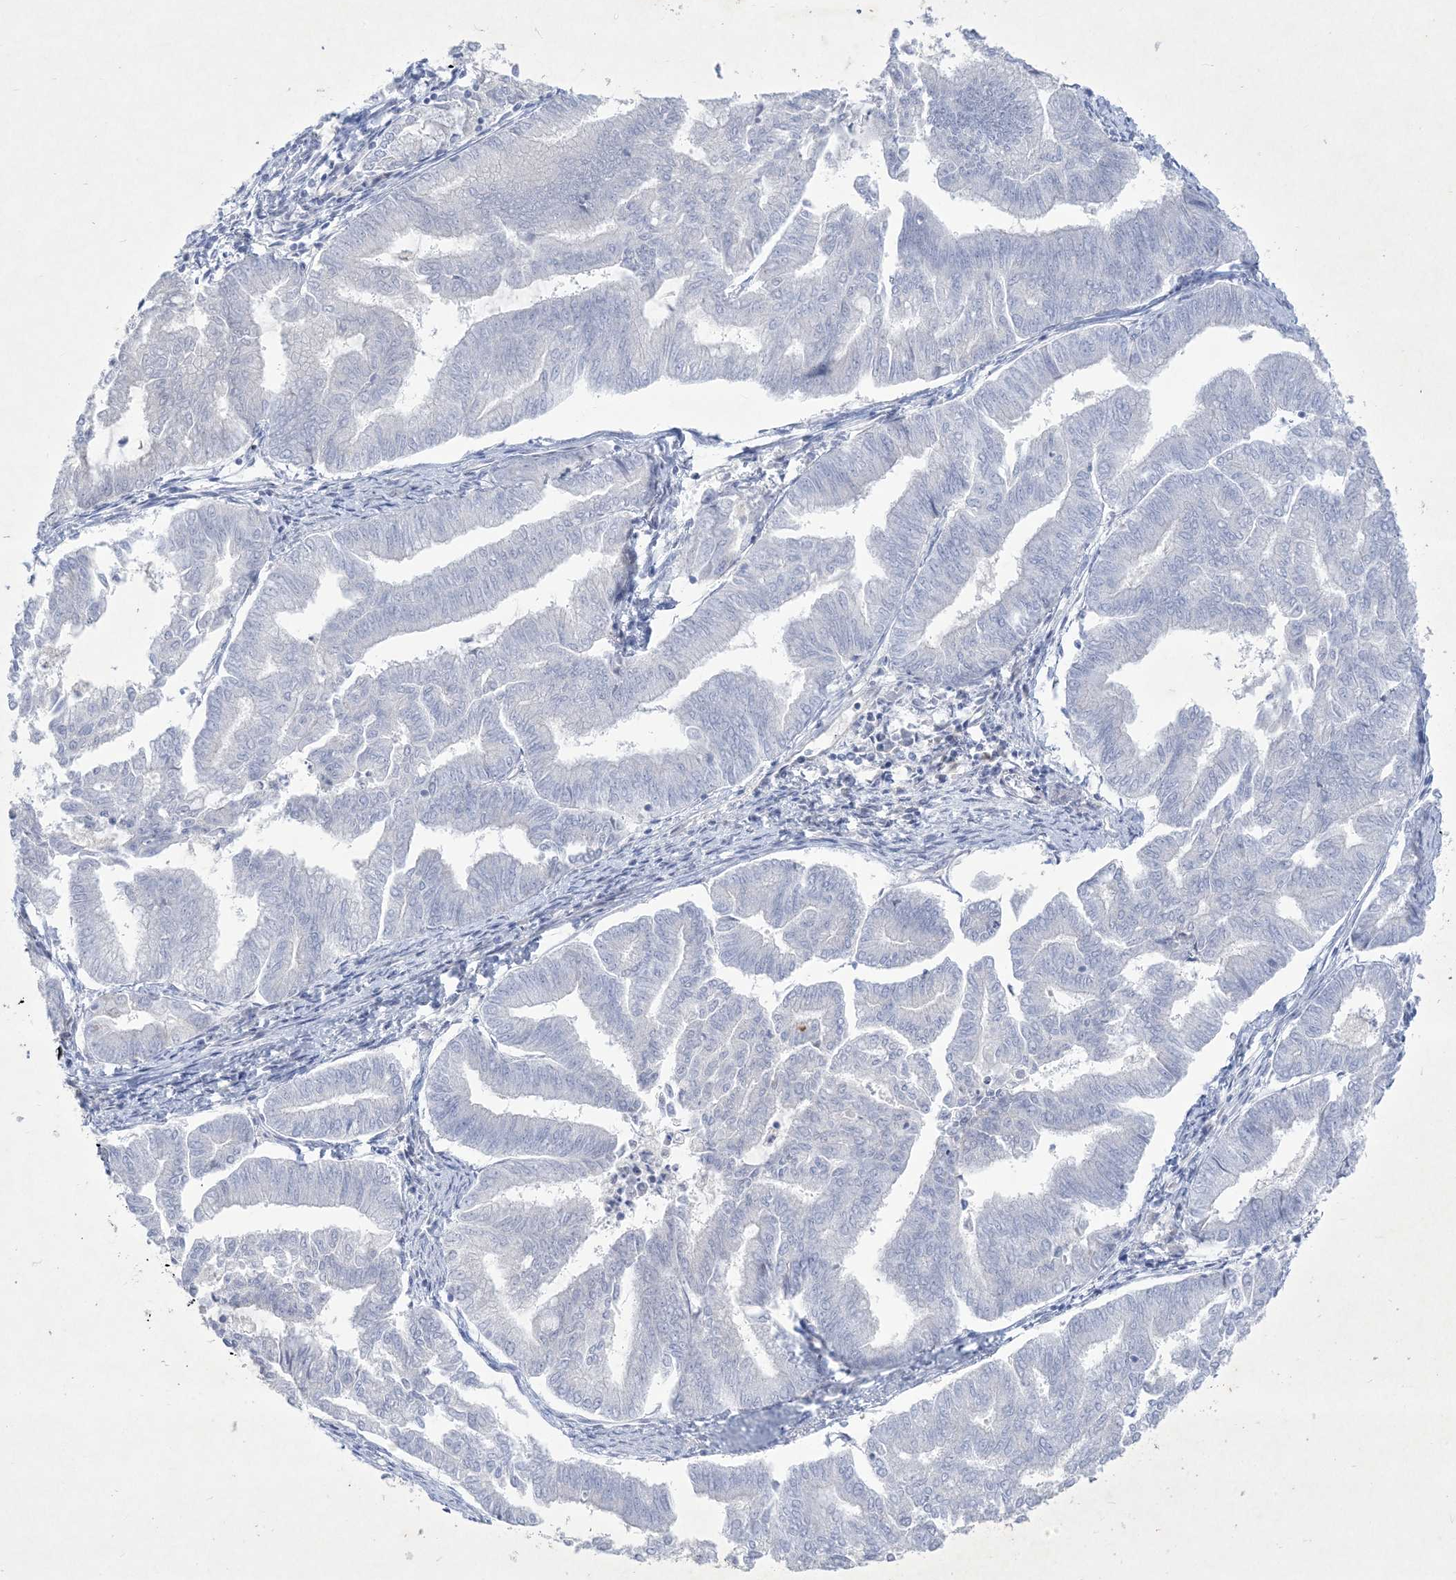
{"staining": {"intensity": "negative", "quantity": "none", "location": "none"}, "tissue": "endometrial cancer", "cell_type": "Tumor cells", "image_type": "cancer", "snomed": [{"axis": "morphology", "description": "Adenocarcinoma, NOS"}, {"axis": "topography", "description": "Endometrium"}], "caption": "Histopathology image shows no significant protein staining in tumor cells of endometrial cancer.", "gene": "B3GNT7", "patient": {"sex": "female", "age": 79}}